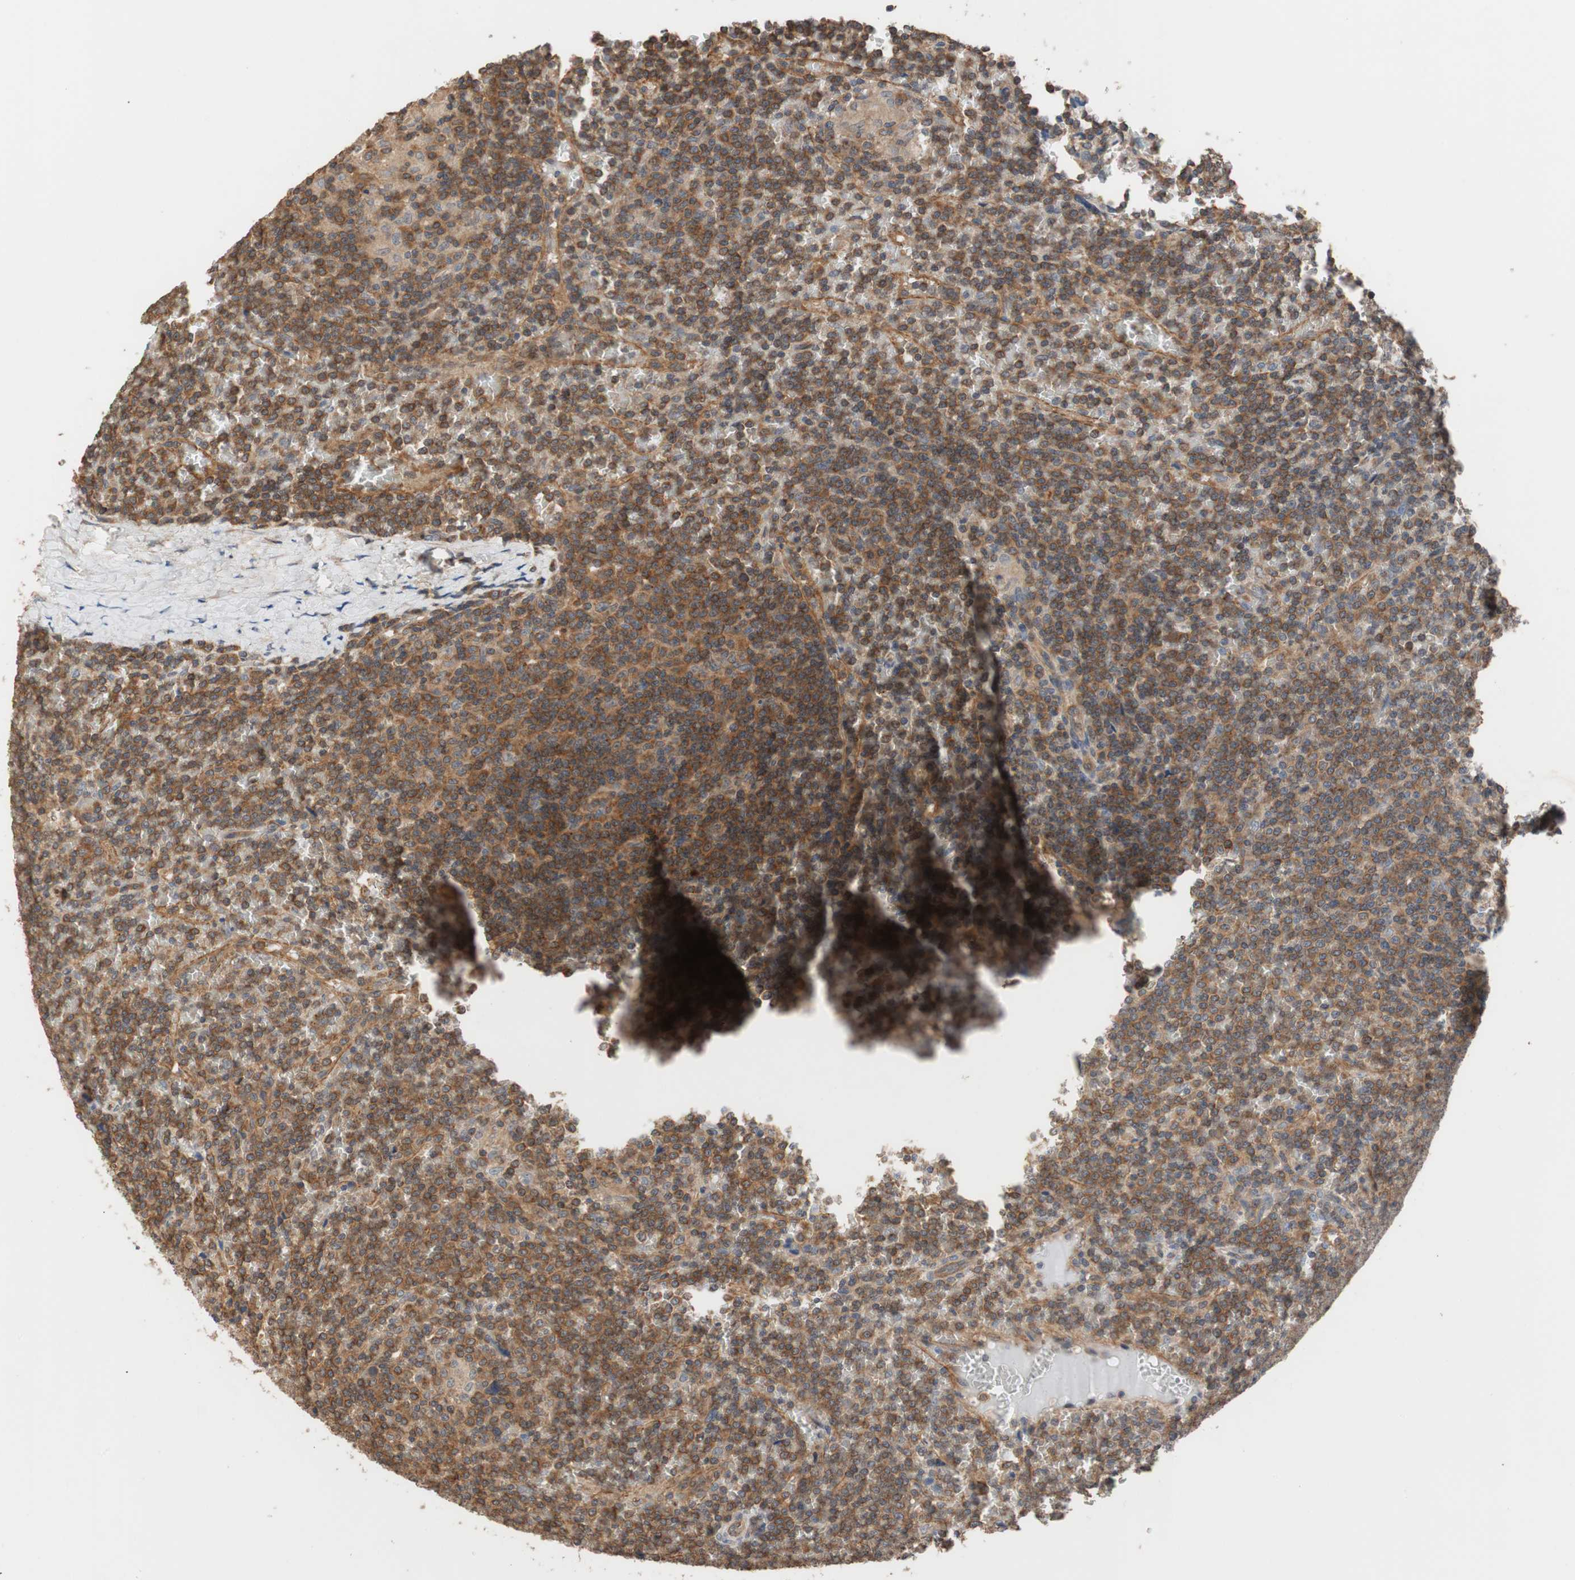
{"staining": {"intensity": "strong", "quantity": ">75%", "location": "cytoplasmic/membranous"}, "tissue": "lymphoma", "cell_type": "Tumor cells", "image_type": "cancer", "snomed": [{"axis": "morphology", "description": "Malignant lymphoma, non-Hodgkin's type, Low grade"}, {"axis": "topography", "description": "Spleen"}], "caption": "Malignant lymphoma, non-Hodgkin's type (low-grade) tissue demonstrates strong cytoplasmic/membranous staining in about >75% of tumor cells", "gene": "MAP4K2", "patient": {"sex": "female", "age": 19}}